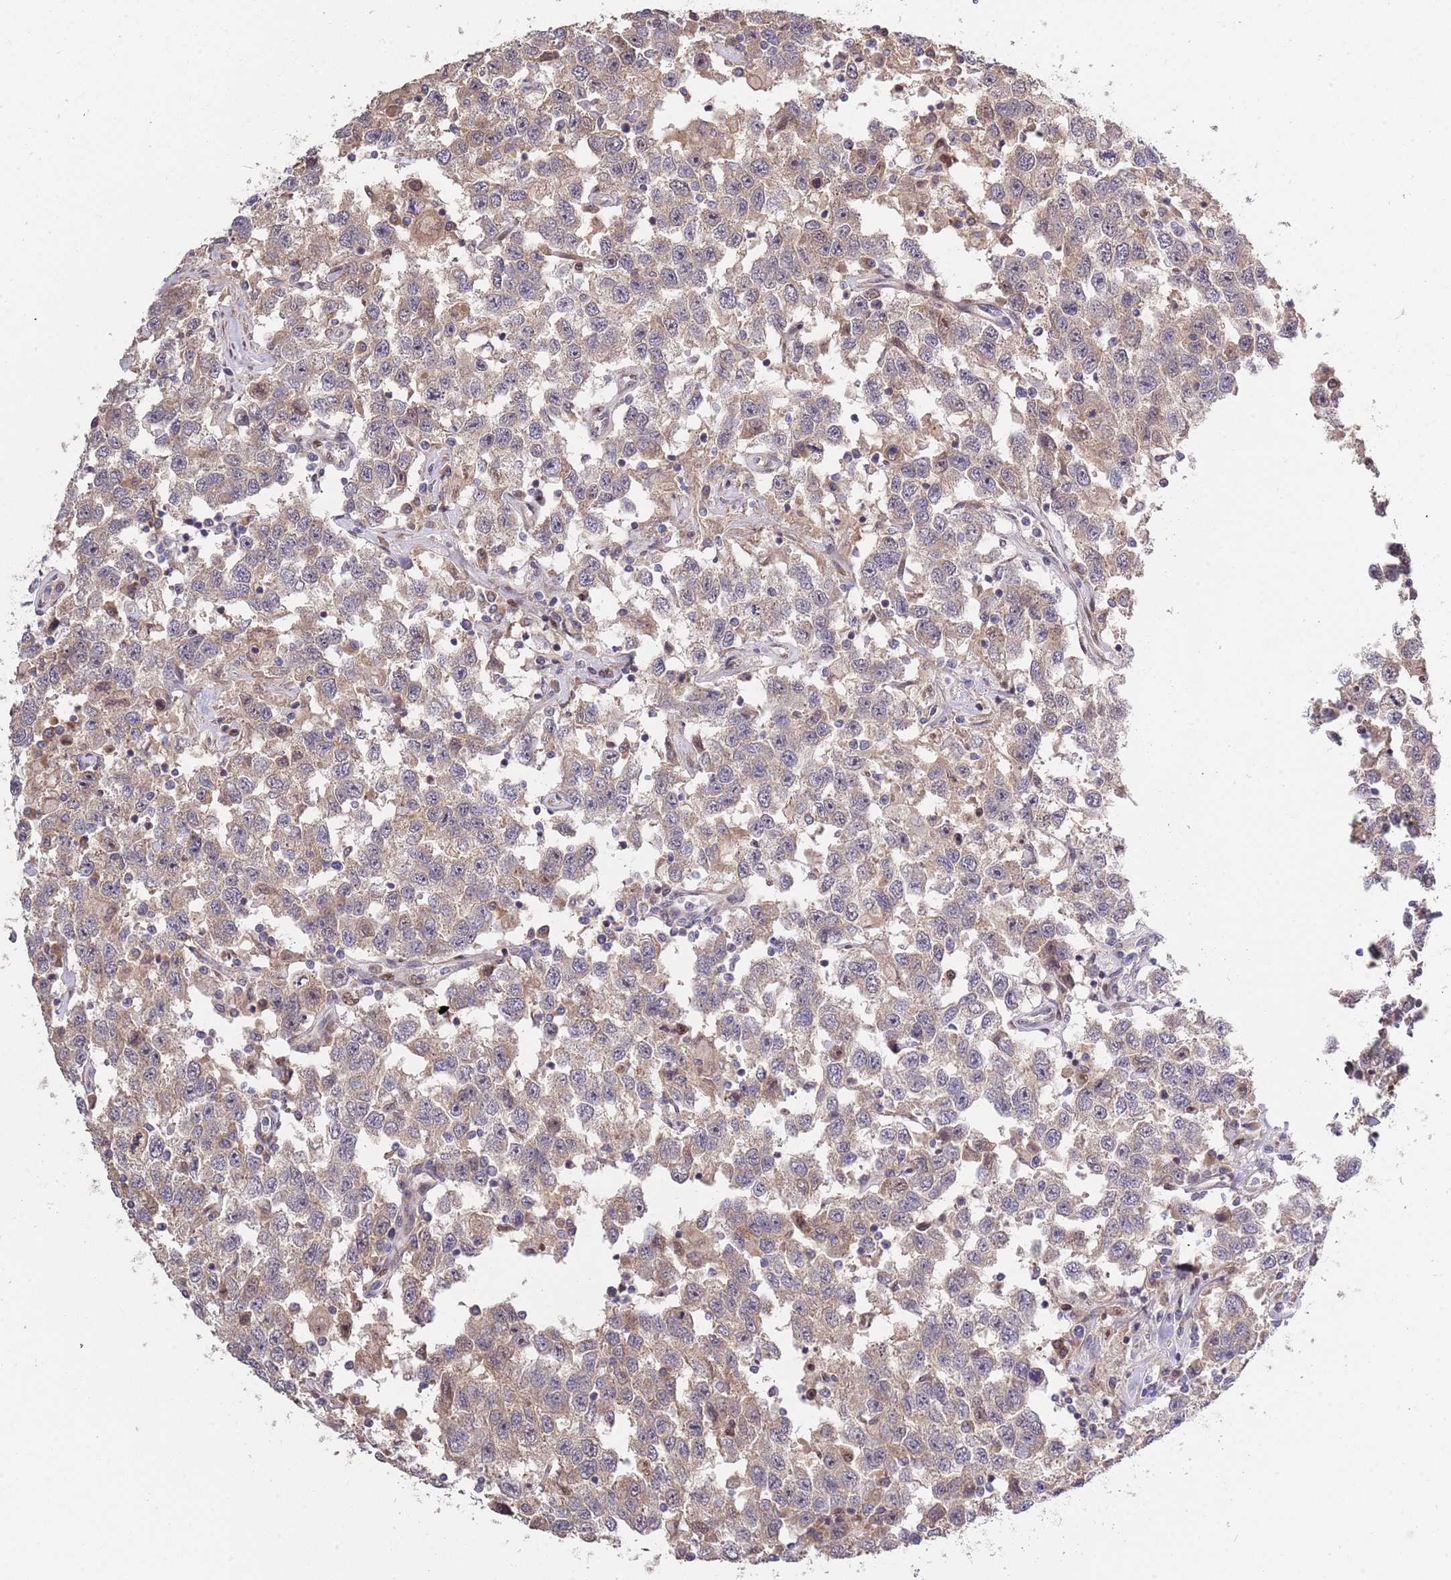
{"staining": {"intensity": "weak", "quantity": "25%-75%", "location": "cytoplasmic/membranous,nuclear"}, "tissue": "testis cancer", "cell_type": "Tumor cells", "image_type": "cancer", "snomed": [{"axis": "morphology", "description": "Seminoma, NOS"}, {"axis": "topography", "description": "Testis"}], "caption": "Testis cancer (seminoma) stained with DAB (3,3'-diaminobenzidine) immunohistochemistry (IHC) displays low levels of weak cytoplasmic/membranous and nuclear staining in approximately 25%-75% of tumor cells.", "gene": "SYNDIG1L", "patient": {"sex": "male", "age": 41}}